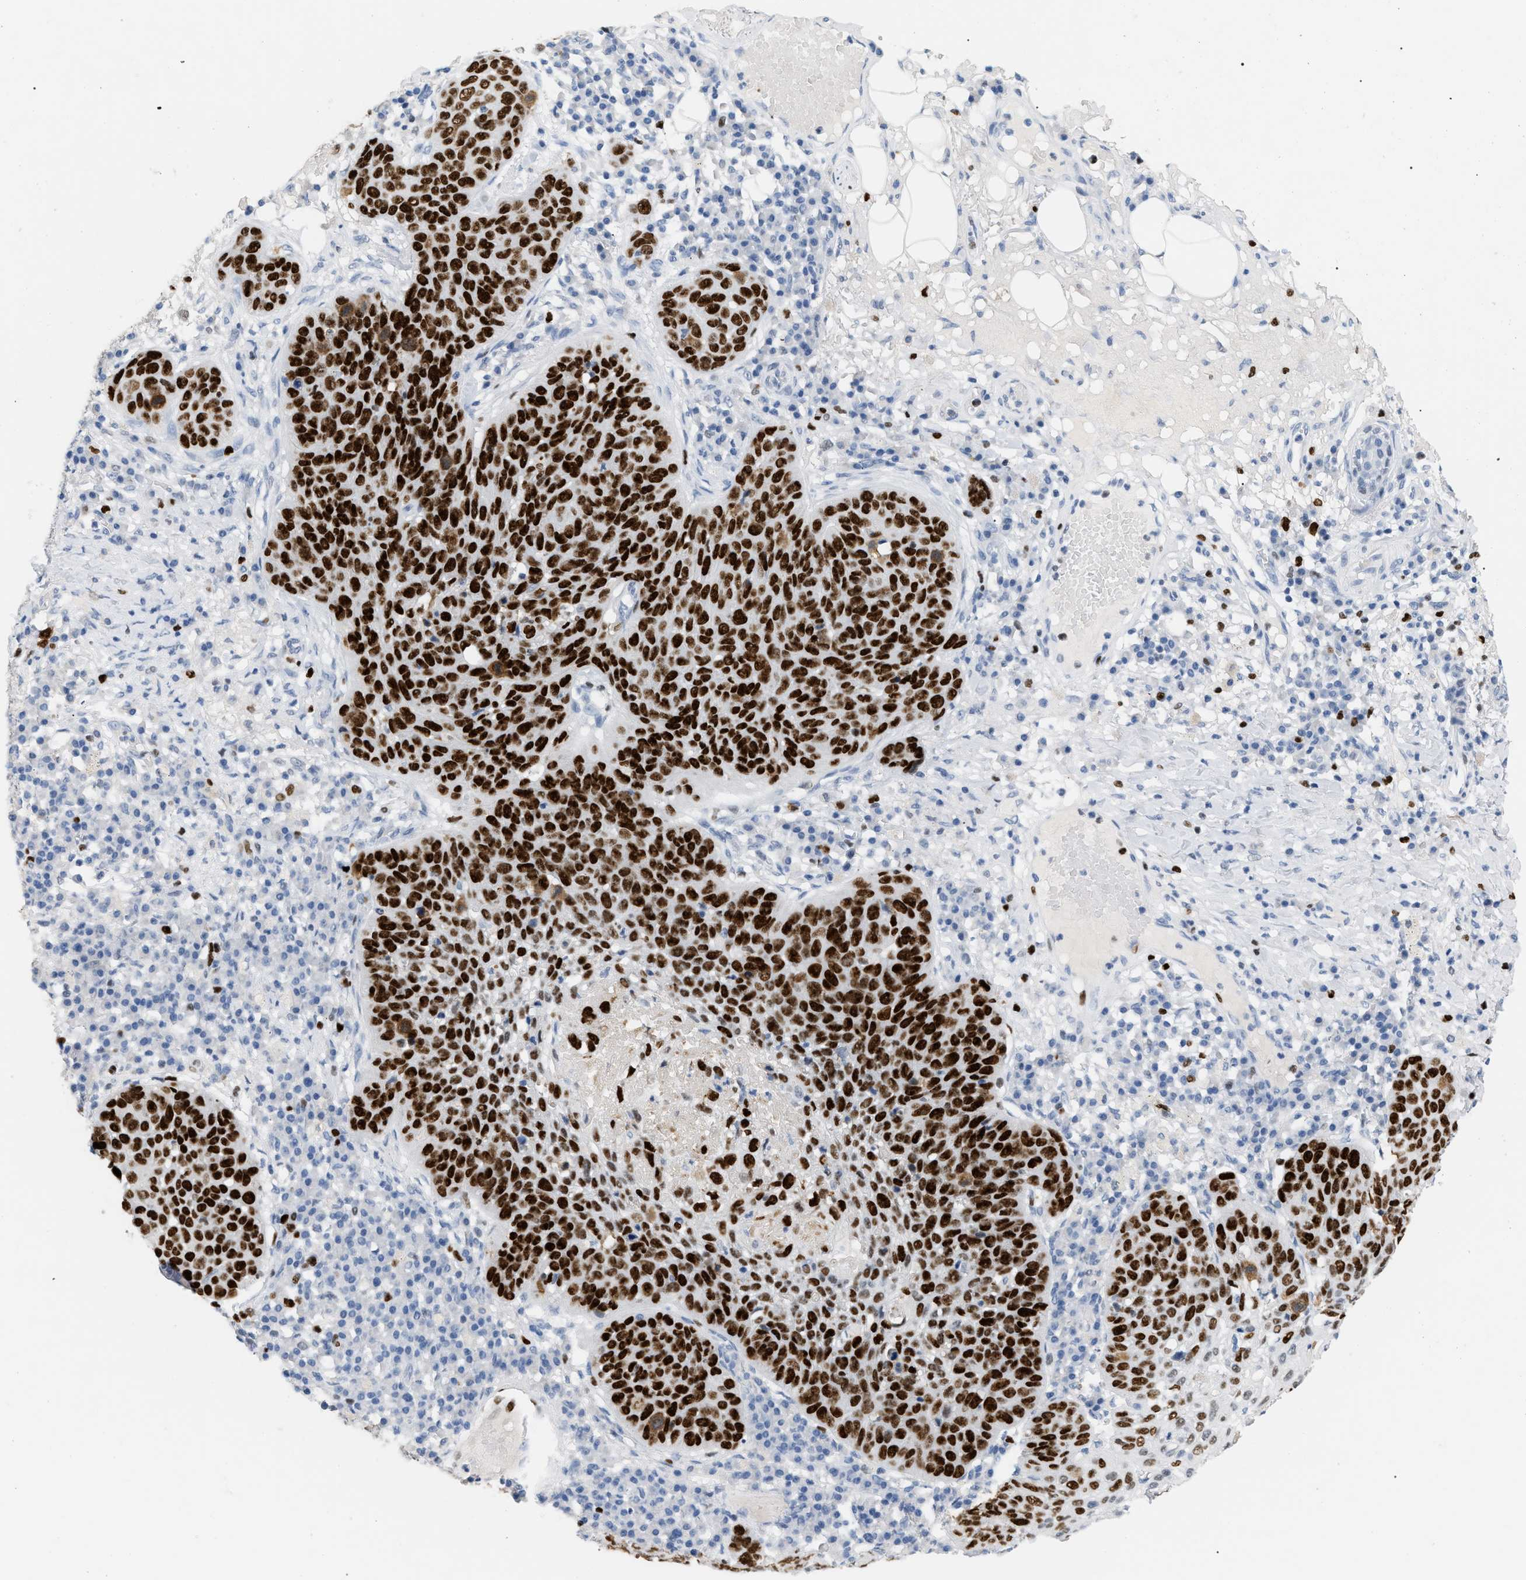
{"staining": {"intensity": "strong", "quantity": ">75%", "location": "nuclear"}, "tissue": "skin cancer", "cell_type": "Tumor cells", "image_type": "cancer", "snomed": [{"axis": "morphology", "description": "Squamous cell carcinoma in situ, NOS"}, {"axis": "morphology", "description": "Squamous cell carcinoma, NOS"}, {"axis": "topography", "description": "Skin"}], "caption": "Tumor cells show high levels of strong nuclear positivity in about >75% of cells in human skin cancer. (DAB IHC, brown staining for protein, blue staining for nuclei).", "gene": "MCM7", "patient": {"sex": "male", "age": 93}}